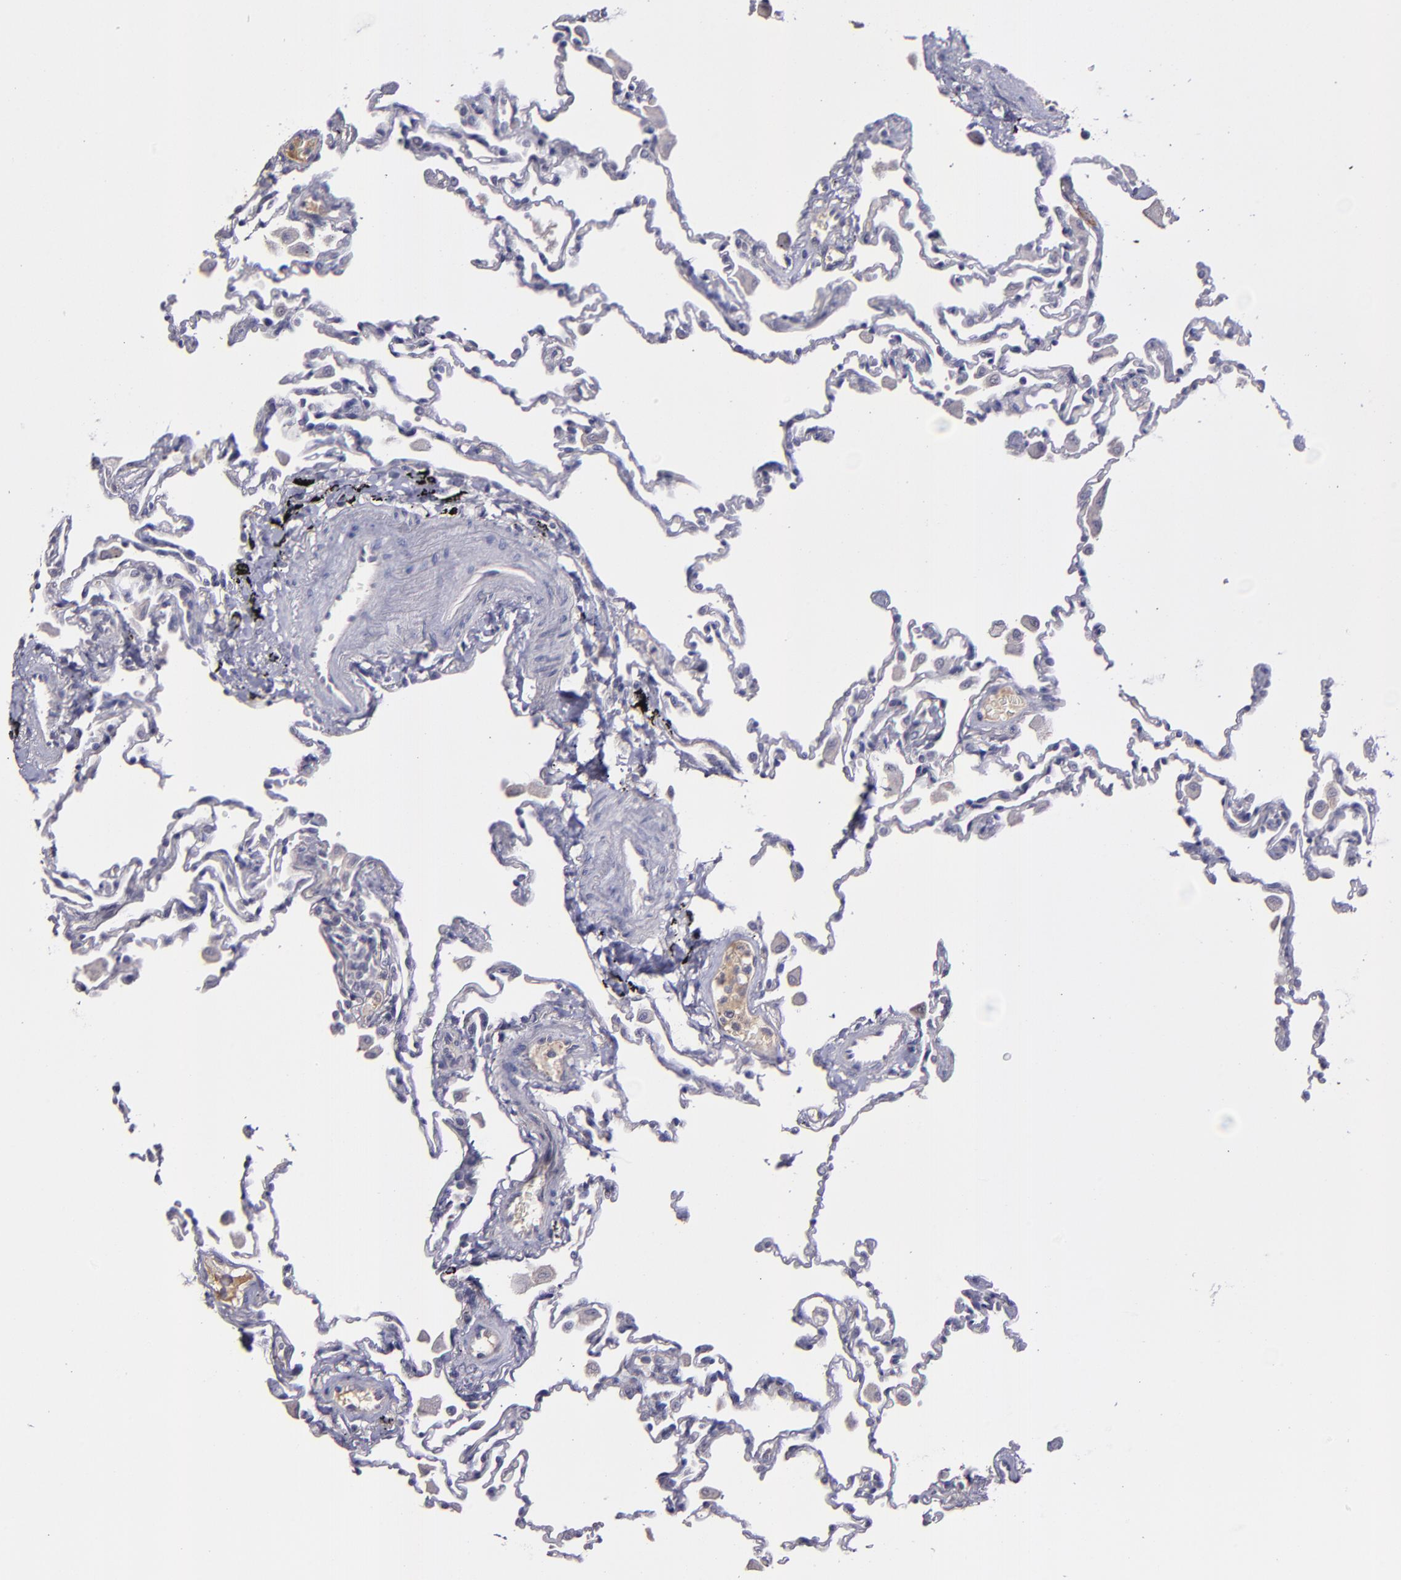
{"staining": {"intensity": "negative", "quantity": "none", "location": "none"}, "tissue": "lung", "cell_type": "Alveolar cells", "image_type": "normal", "snomed": [{"axis": "morphology", "description": "Normal tissue, NOS"}, {"axis": "topography", "description": "Lung"}], "caption": "An IHC histopathology image of benign lung is shown. There is no staining in alveolar cells of lung. (Stains: DAB (3,3'-diaminobenzidine) immunohistochemistry (IHC) with hematoxylin counter stain, Microscopy: brightfield microscopy at high magnification).", "gene": "MASP1", "patient": {"sex": "male", "age": 59}}